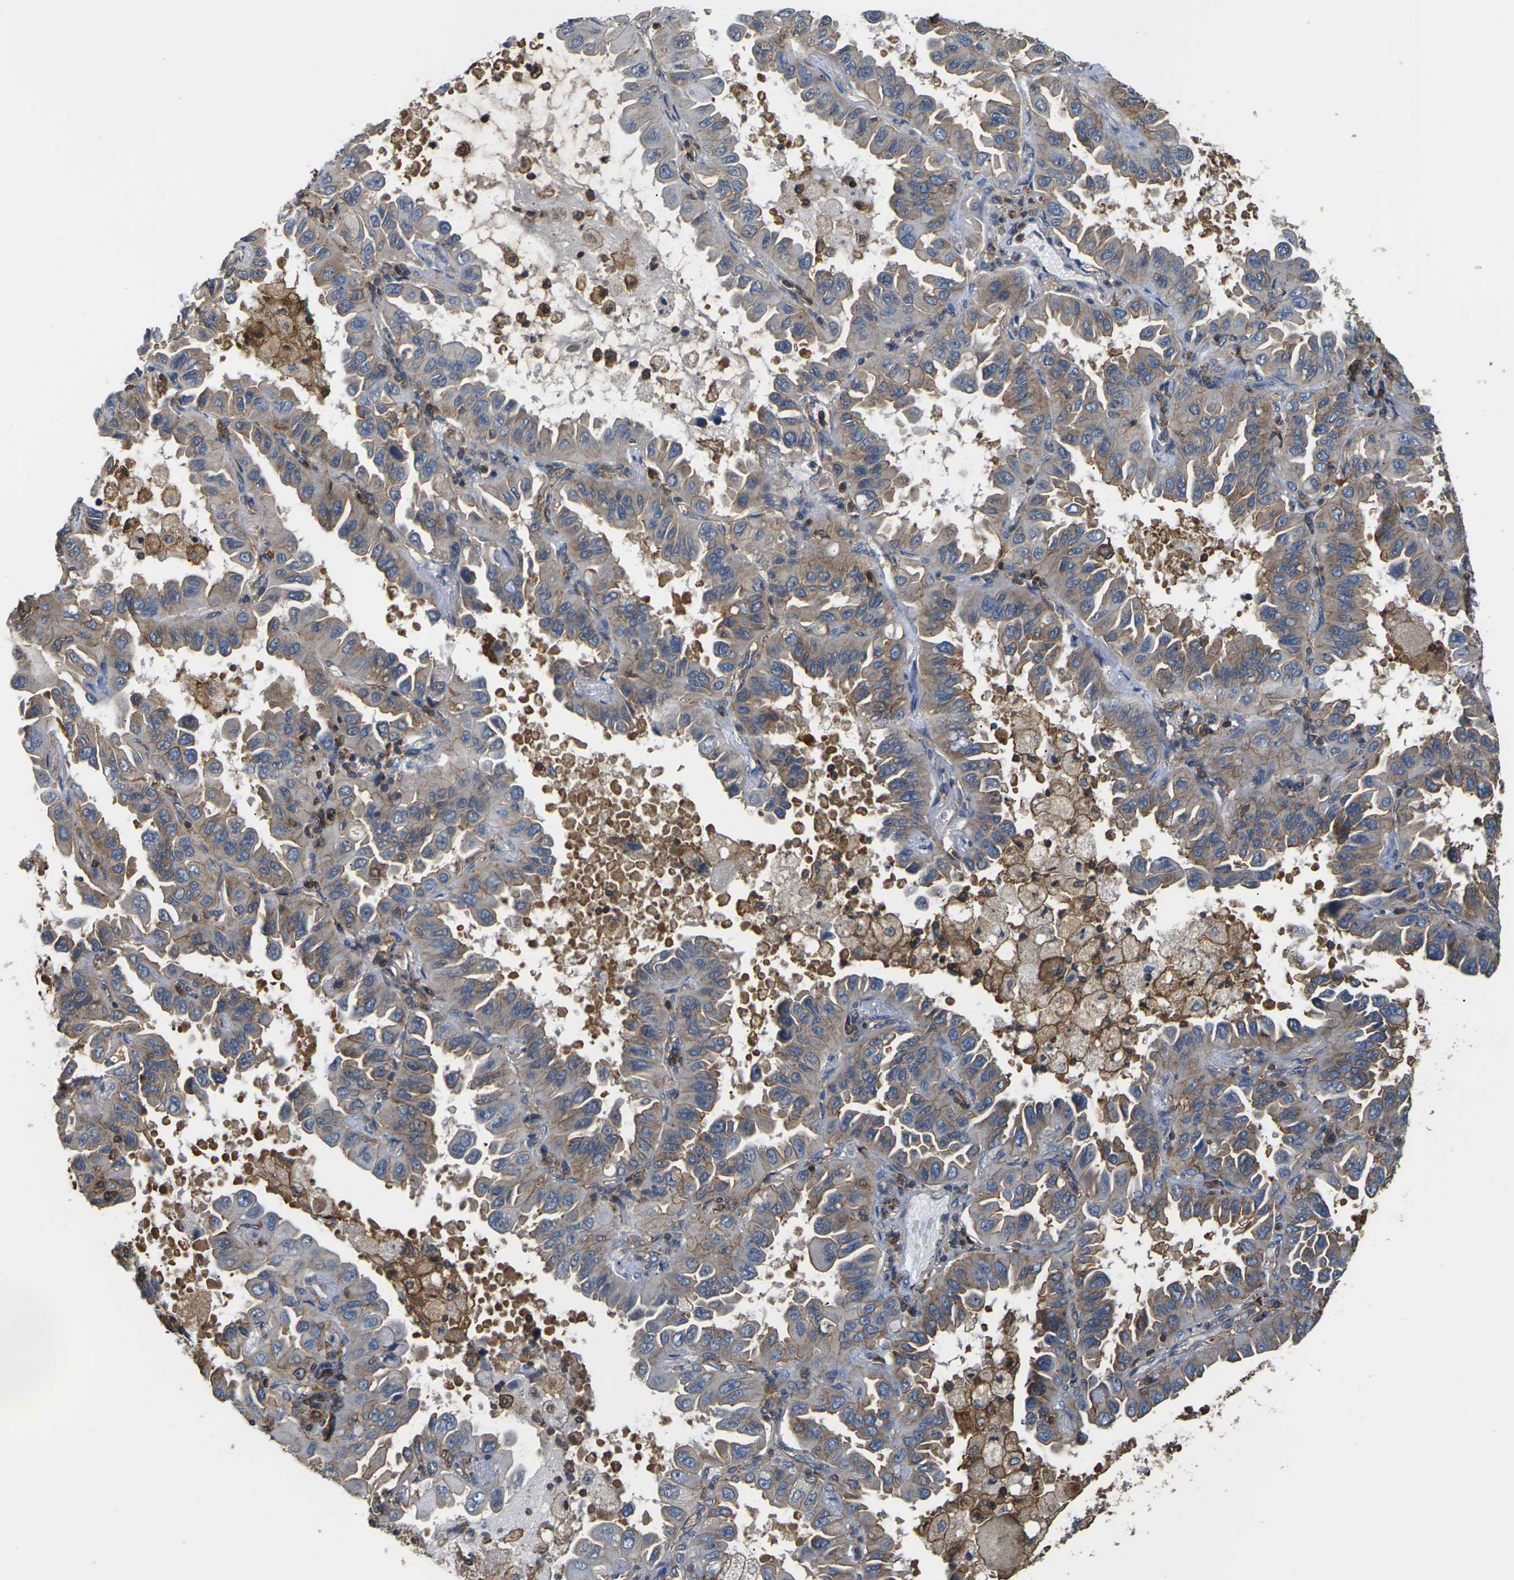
{"staining": {"intensity": "weak", "quantity": "25%-75%", "location": "cytoplasmic/membranous"}, "tissue": "lung cancer", "cell_type": "Tumor cells", "image_type": "cancer", "snomed": [{"axis": "morphology", "description": "Adenocarcinoma, NOS"}, {"axis": "topography", "description": "Lung"}], "caption": "Immunohistochemical staining of human lung cancer (adenocarcinoma) shows low levels of weak cytoplasmic/membranous protein expression in about 25%-75% of tumor cells.", "gene": "IQGAP1", "patient": {"sex": "male", "age": 64}}